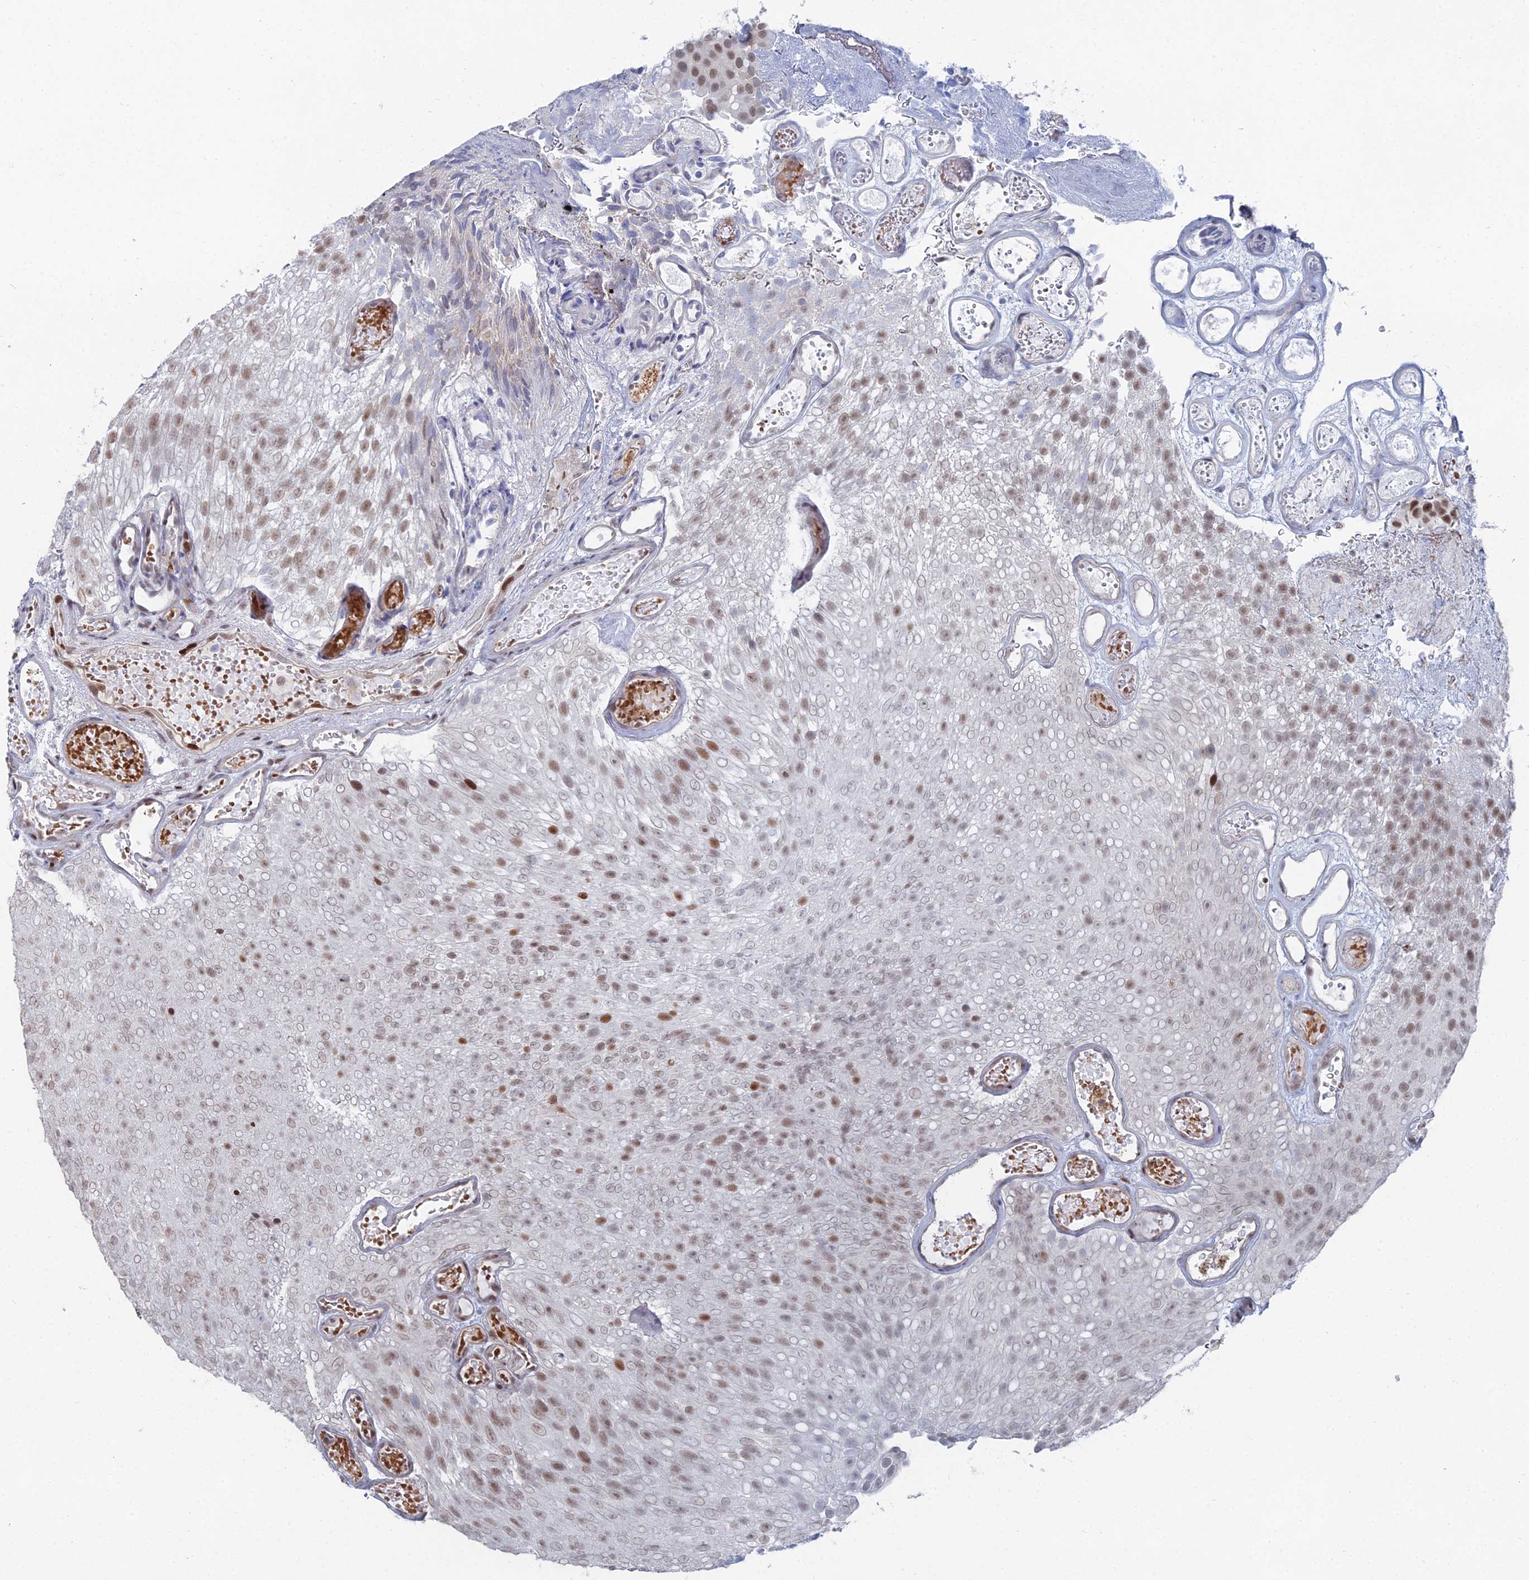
{"staining": {"intensity": "moderate", "quantity": "25%-75%", "location": "nuclear"}, "tissue": "urothelial cancer", "cell_type": "Tumor cells", "image_type": "cancer", "snomed": [{"axis": "morphology", "description": "Urothelial carcinoma, Low grade"}, {"axis": "topography", "description": "Urinary bladder"}], "caption": "An image of urothelial carcinoma (low-grade) stained for a protein reveals moderate nuclear brown staining in tumor cells.", "gene": "GSC2", "patient": {"sex": "male", "age": 78}}